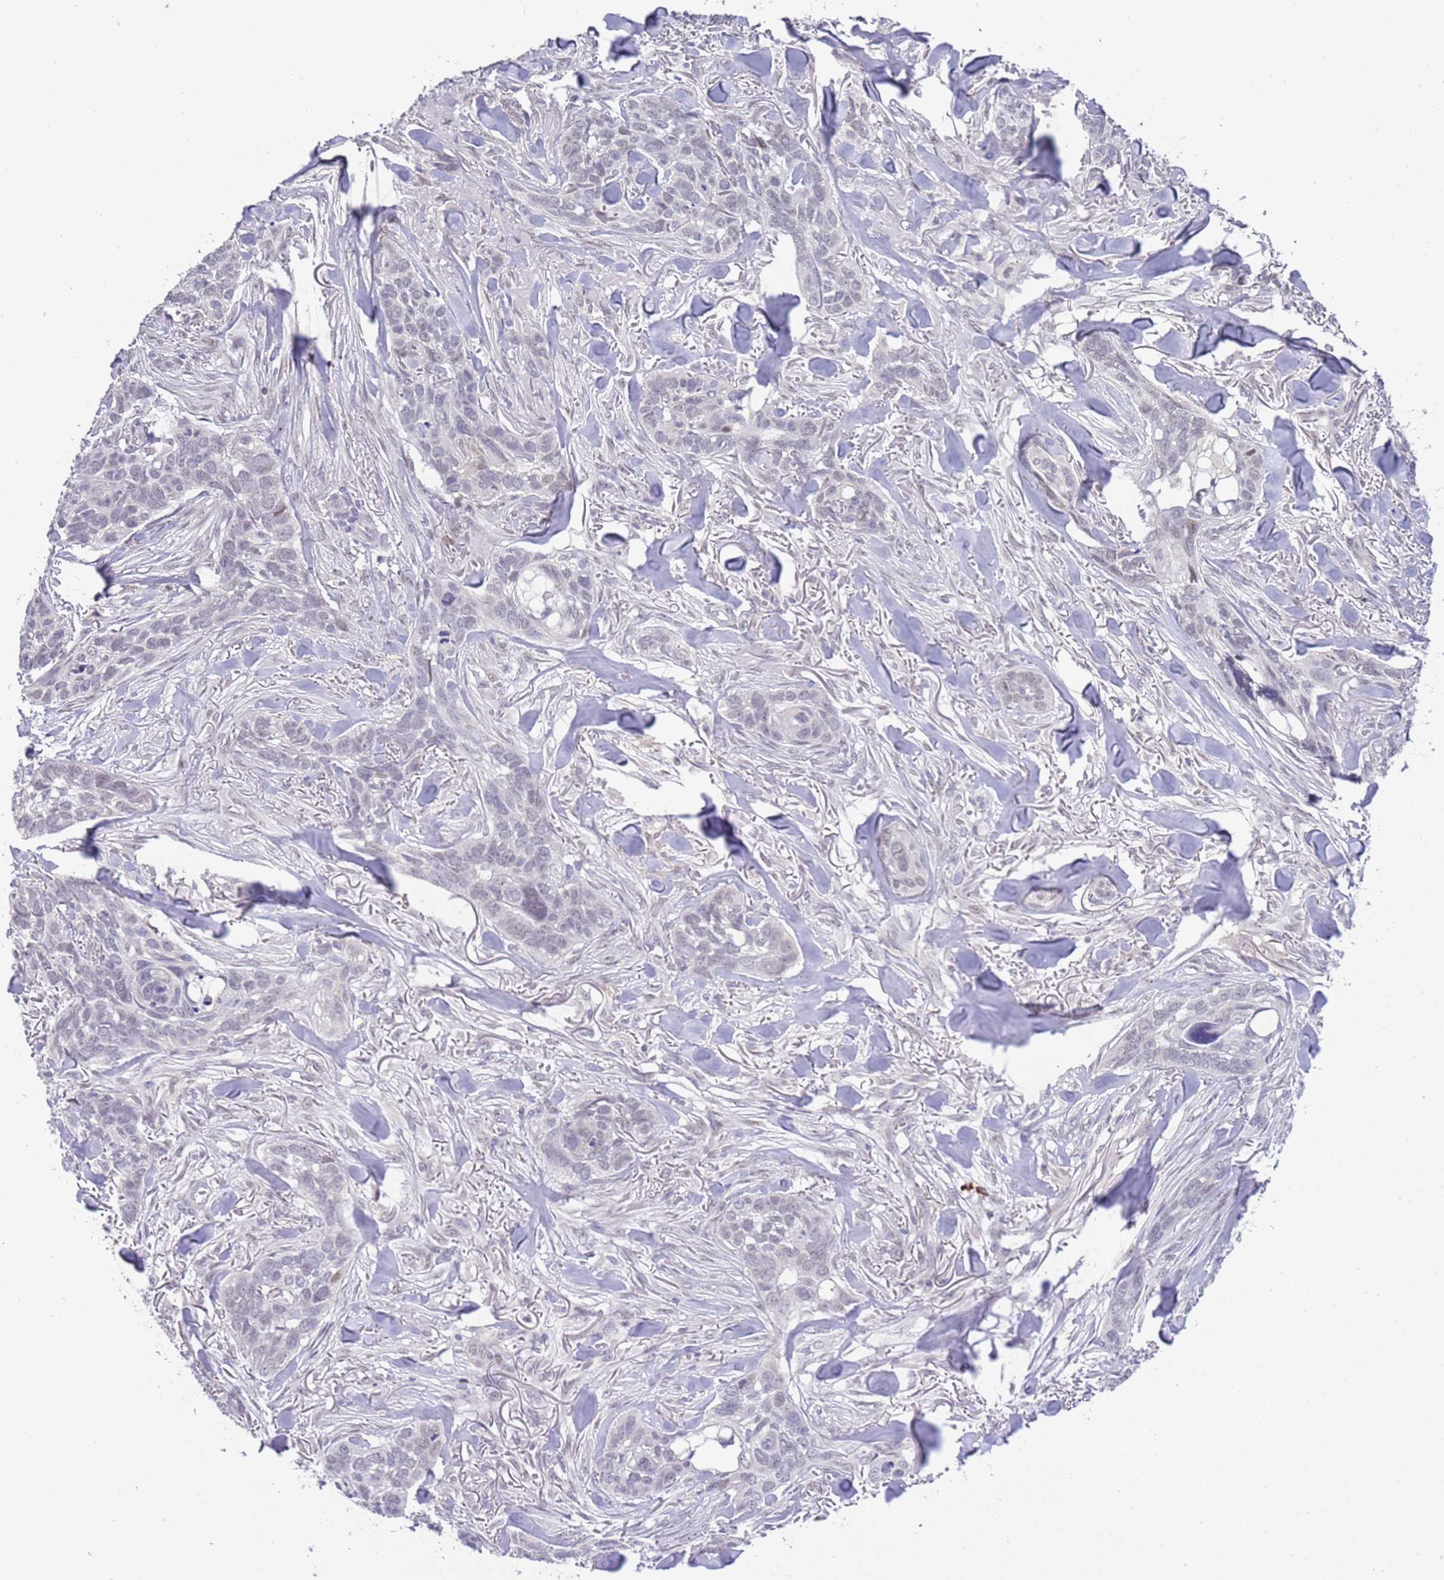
{"staining": {"intensity": "negative", "quantity": "none", "location": "none"}, "tissue": "skin cancer", "cell_type": "Tumor cells", "image_type": "cancer", "snomed": [{"axis": "morphology", "description": "Basal cell carcinoma"}, {"axis": "topography", "description": "Skin"}], "caption": "An IHC image of basal cell carcinoma (skin) is shown. There is no staining in tumor cells of basal cell carcinoma (skin). (Immunohistochemistry, brightfield microscopy, high magnification).", "gene": "MAGEF1", "patient": {"sex": "male", "age": 86}}